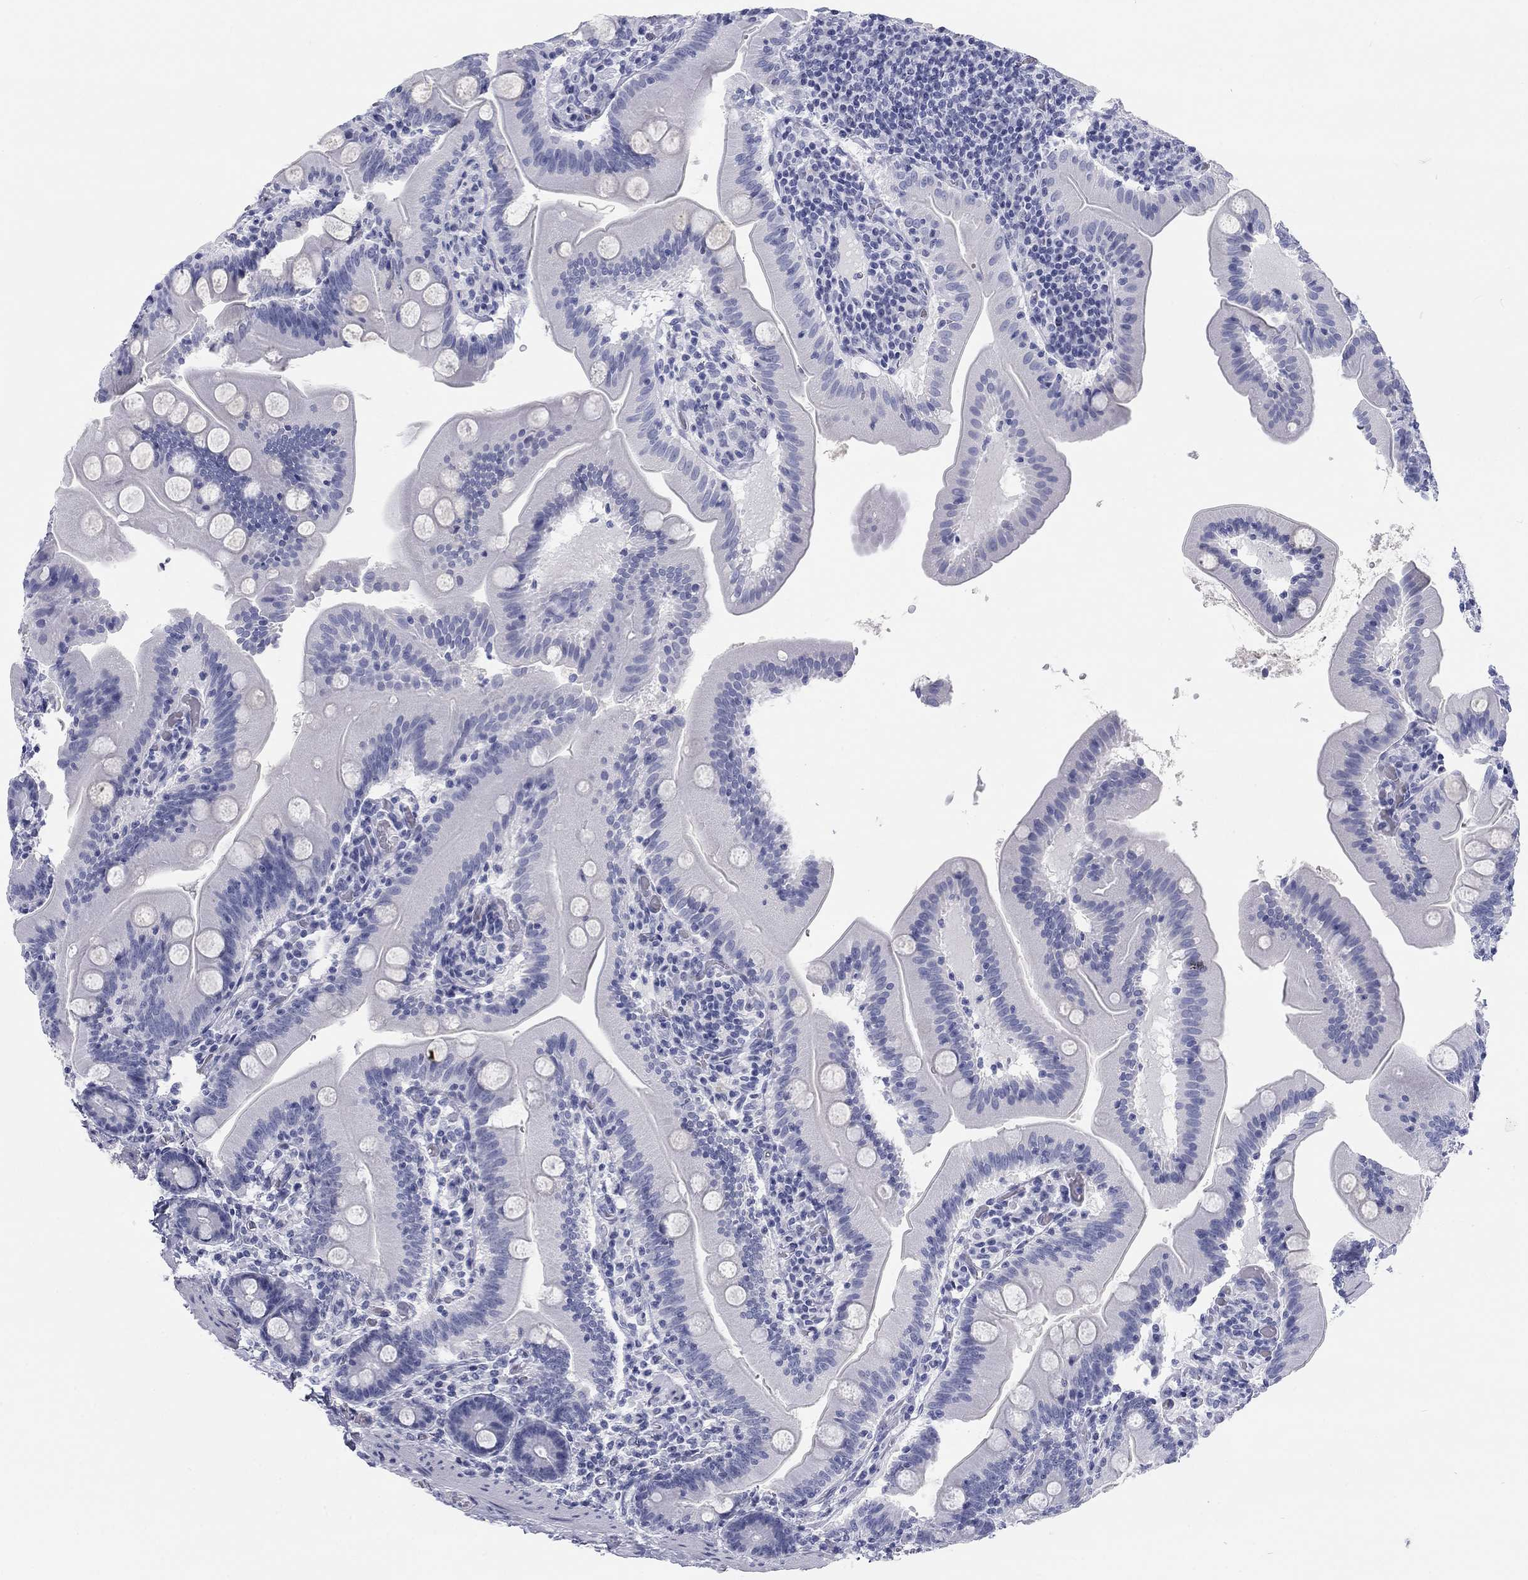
{"staining": {"intensity": "negative", "quantity": "none", "location": "none"}, "tissue": "small intestine", "cell_type": "Glandular cells", "image_type": "normal", "snomed": [{"axis": "morphology", "description": "Normal tissue, NOS"}, {"axis": "topography", "description": "Small intestine"}], "caption": "Immunohistochemical staining of unremarkable human small intestine displays no significant staining in glandular cells. (DAB (3,3'-diaminobenzidine) IHC with hematoxylin counter stain).", "gene": "CALB1", "patient": {"sex": "male", "age": 37}}